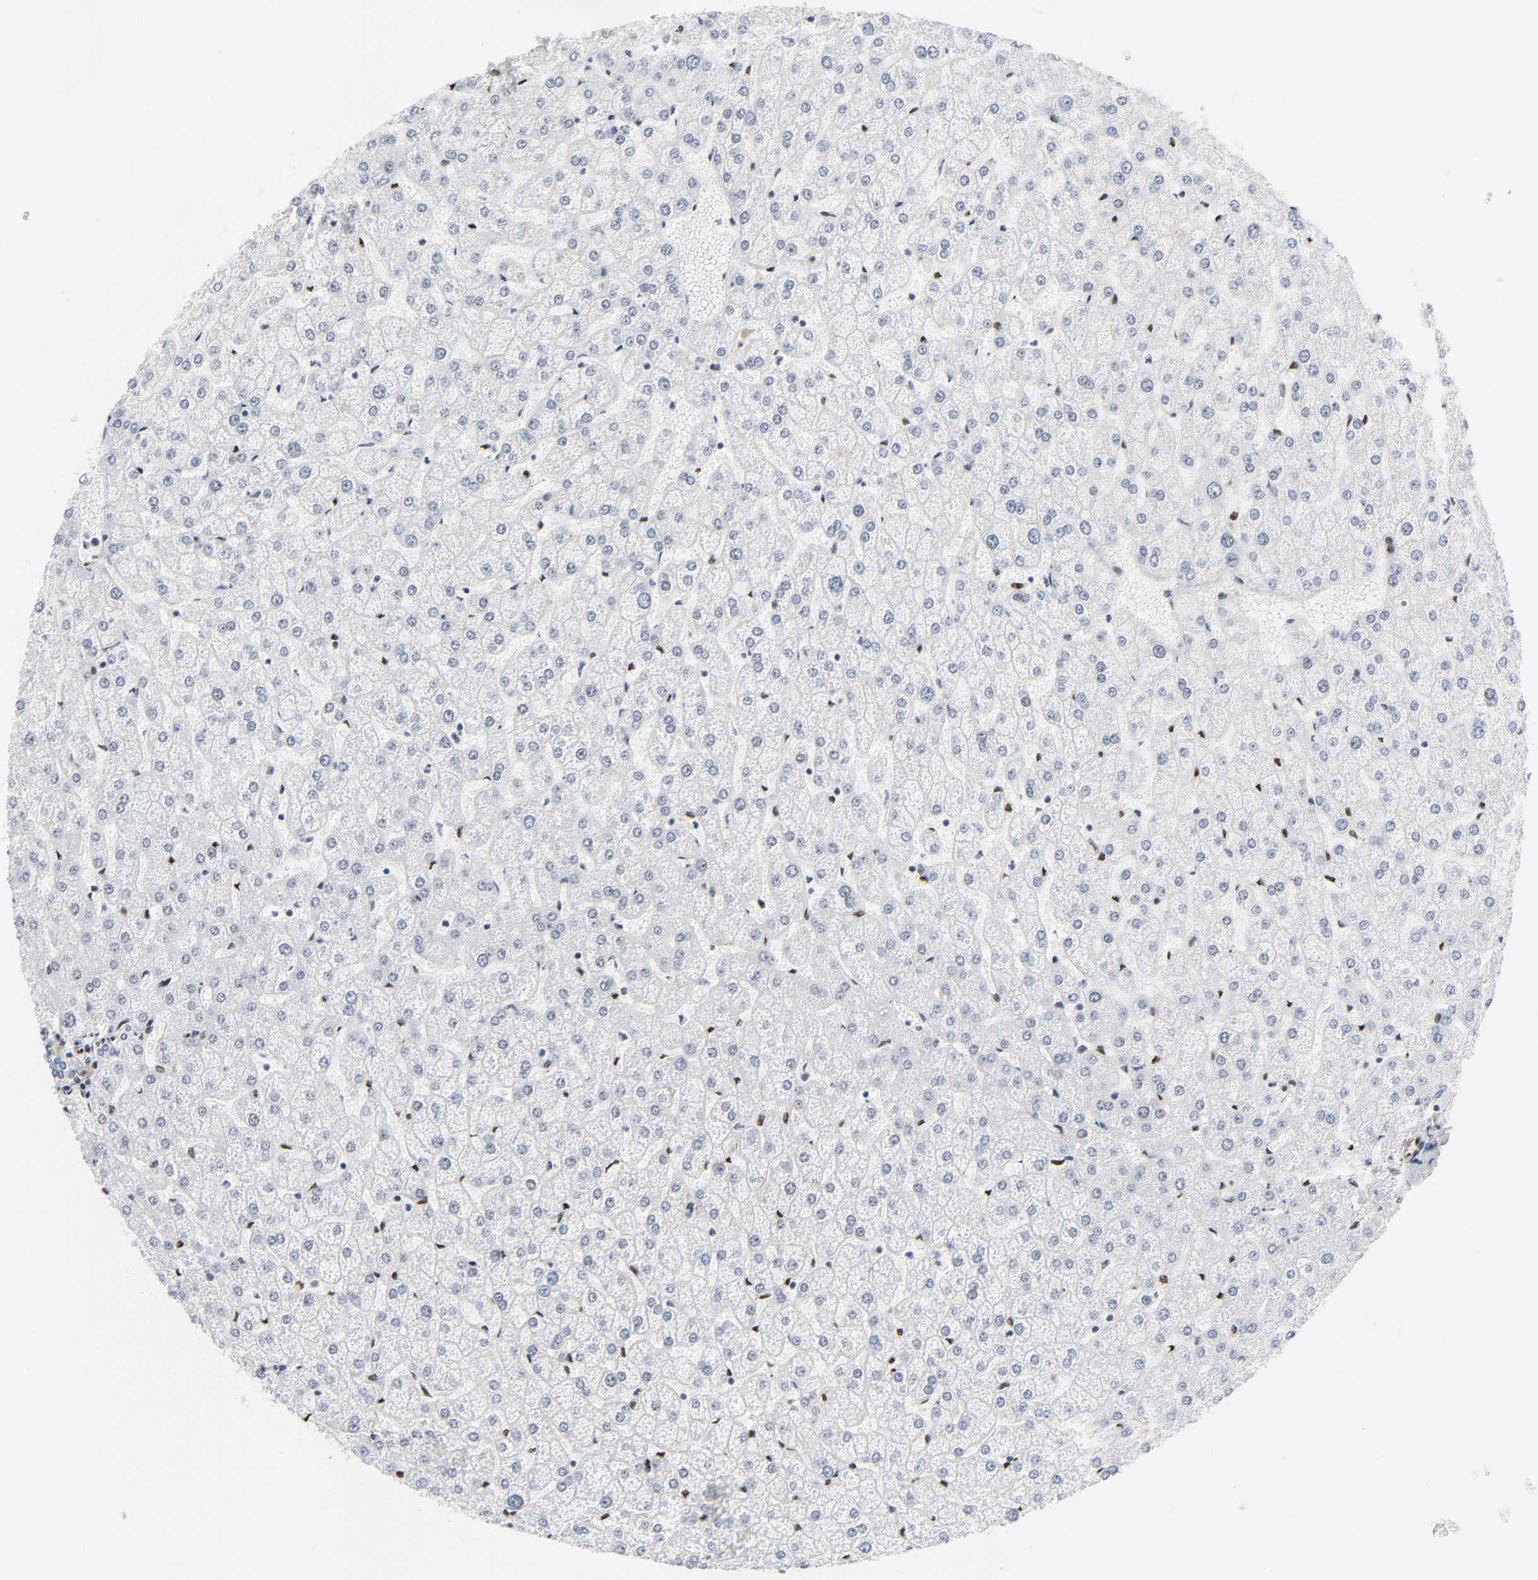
{"staining": {"intensity": "weak", "quantity": ">75%", "location": "cytoplasmic/membranous"}, "tissue": "liver", "cell_type": "Cholangiocytes", "image_type": "normal", "snomed": [{"axis": "morphology", "description": "Normal tissue, NOS"}, {"axis": "topography", "description": "Liver"}], "caption": "IHC micrograph of benign human liver stained for a protein (brown), which reveals low levels of weak cytoplasmic/membranous positivity in about >75% of cholangiocytes.", "gene": "DOCK1", "patient": {"sex": "female", "age": 32}}